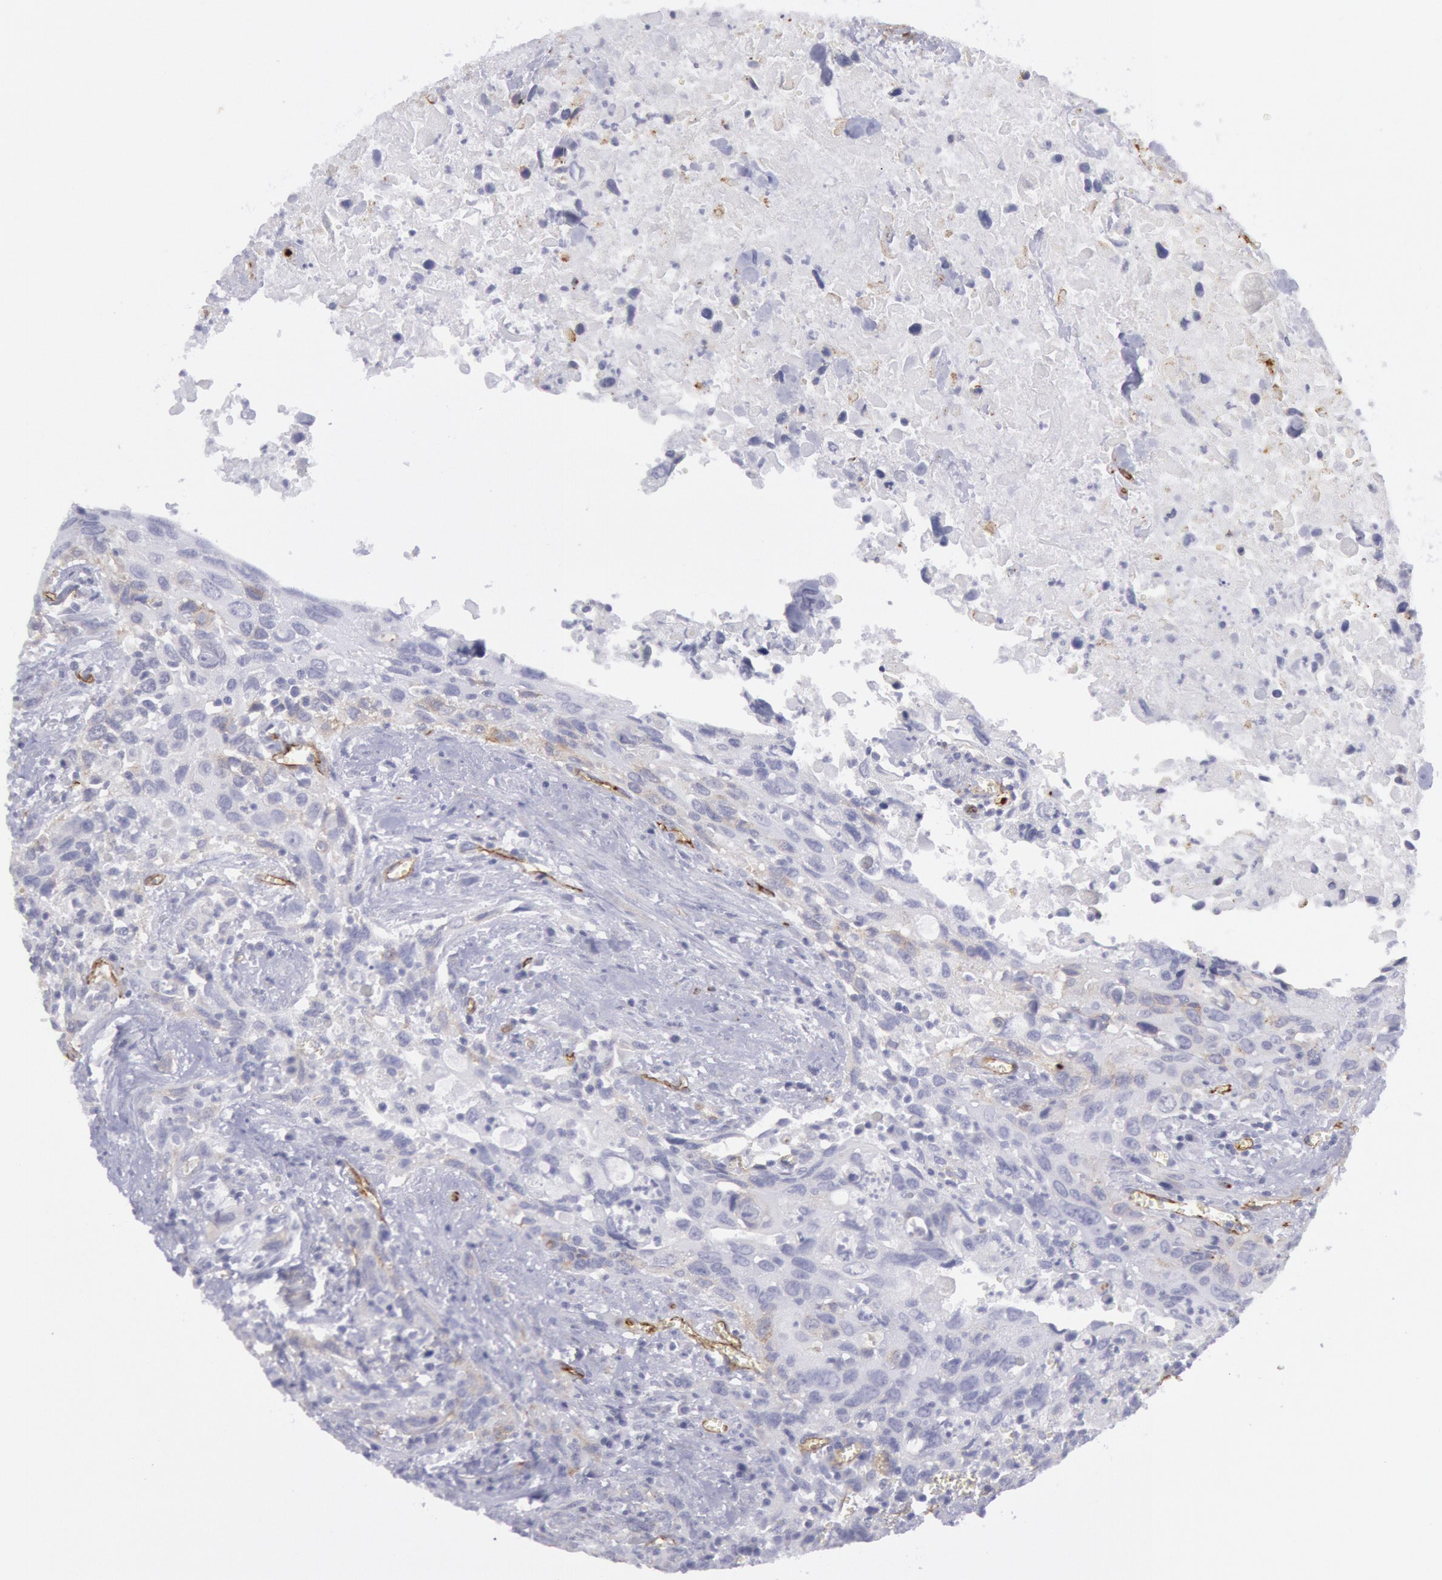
{"staining": {"intensity": "negative", "quantity": "none", "location": "none"}, "tissue": "urothelial cancer", "cell_type": "Tumor cells", "image_type": "cancer", "snomed": [{"axis": "morphology", "description": "Urothelial carcinoma, High grade"}, {"axis": "topography", "description": "Urinary bladder"}], "caption": "This micrograph is of high-grade urothelial carcinoma stained with immunohistochemistry (IHC) to label a protein in brown with the nuclei are counter-stained blue. There is no expression in tumor cells.", "gene": "CDH13", "patient": {"sex": "male", "age": 71}}